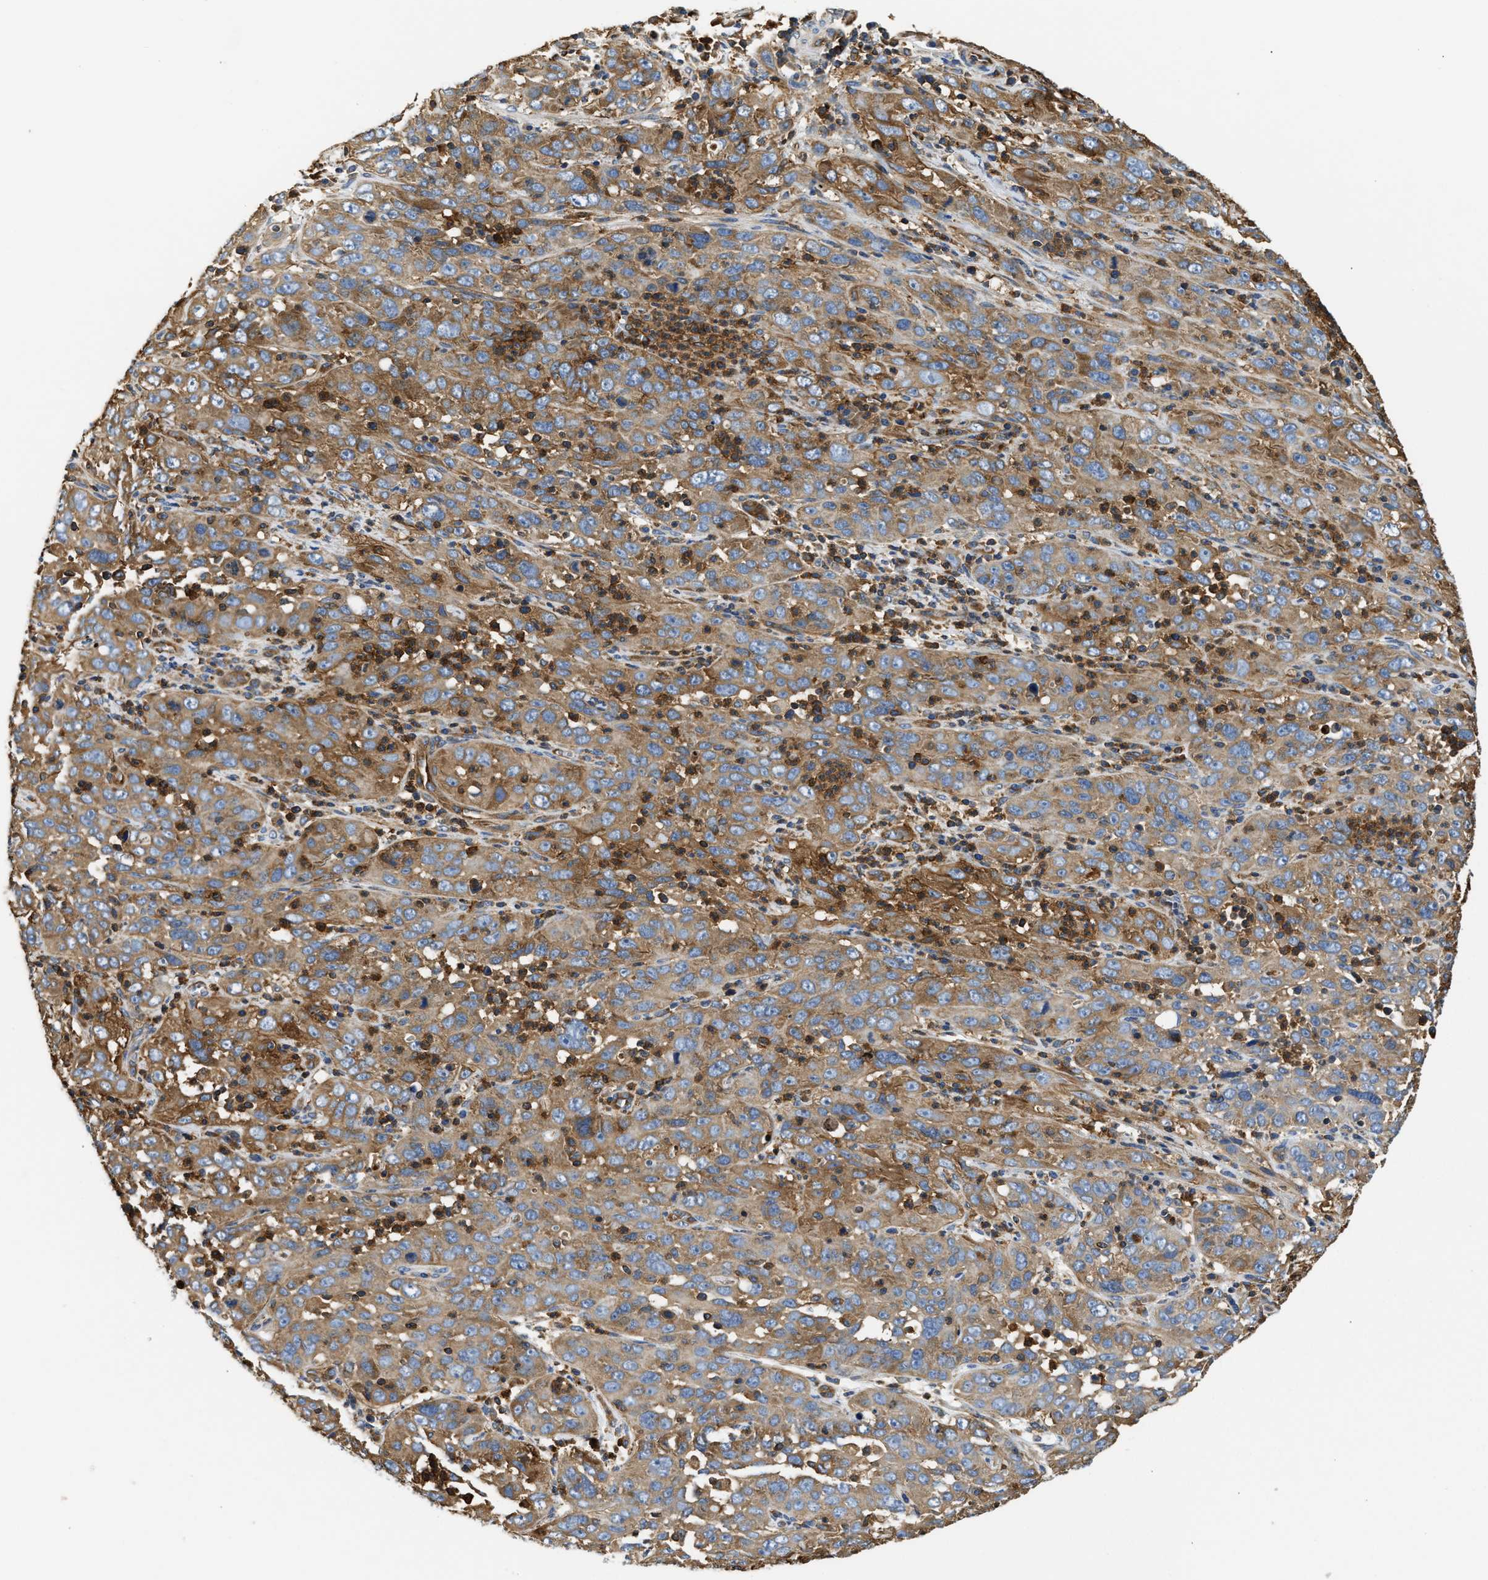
{"staining": {"intensity": "moderate", "quantity": ">75%", "location": "cytoplasmic/membranous"}, "tissue": "cervical cancer", "cell_type": "Tumor cells", "image_type": "cancer", "snomed": [{"axis": "morphology", "description": "Squamous cell carcinoma, NOS"}, {"axis": "topography", "description": "Cervix"}], "caption": "This image shows cervical cancer (squamous cell carcinoma) stained with immunohistochemistry (IHC) to label a protein in brown. The cytoplasmic/membranous of tumor cells show moderate positivity for the protein. Nuclei are counter-stained blue.", "gene": "SAMD9L", "patient": {"sex": "female", "age": 32}}